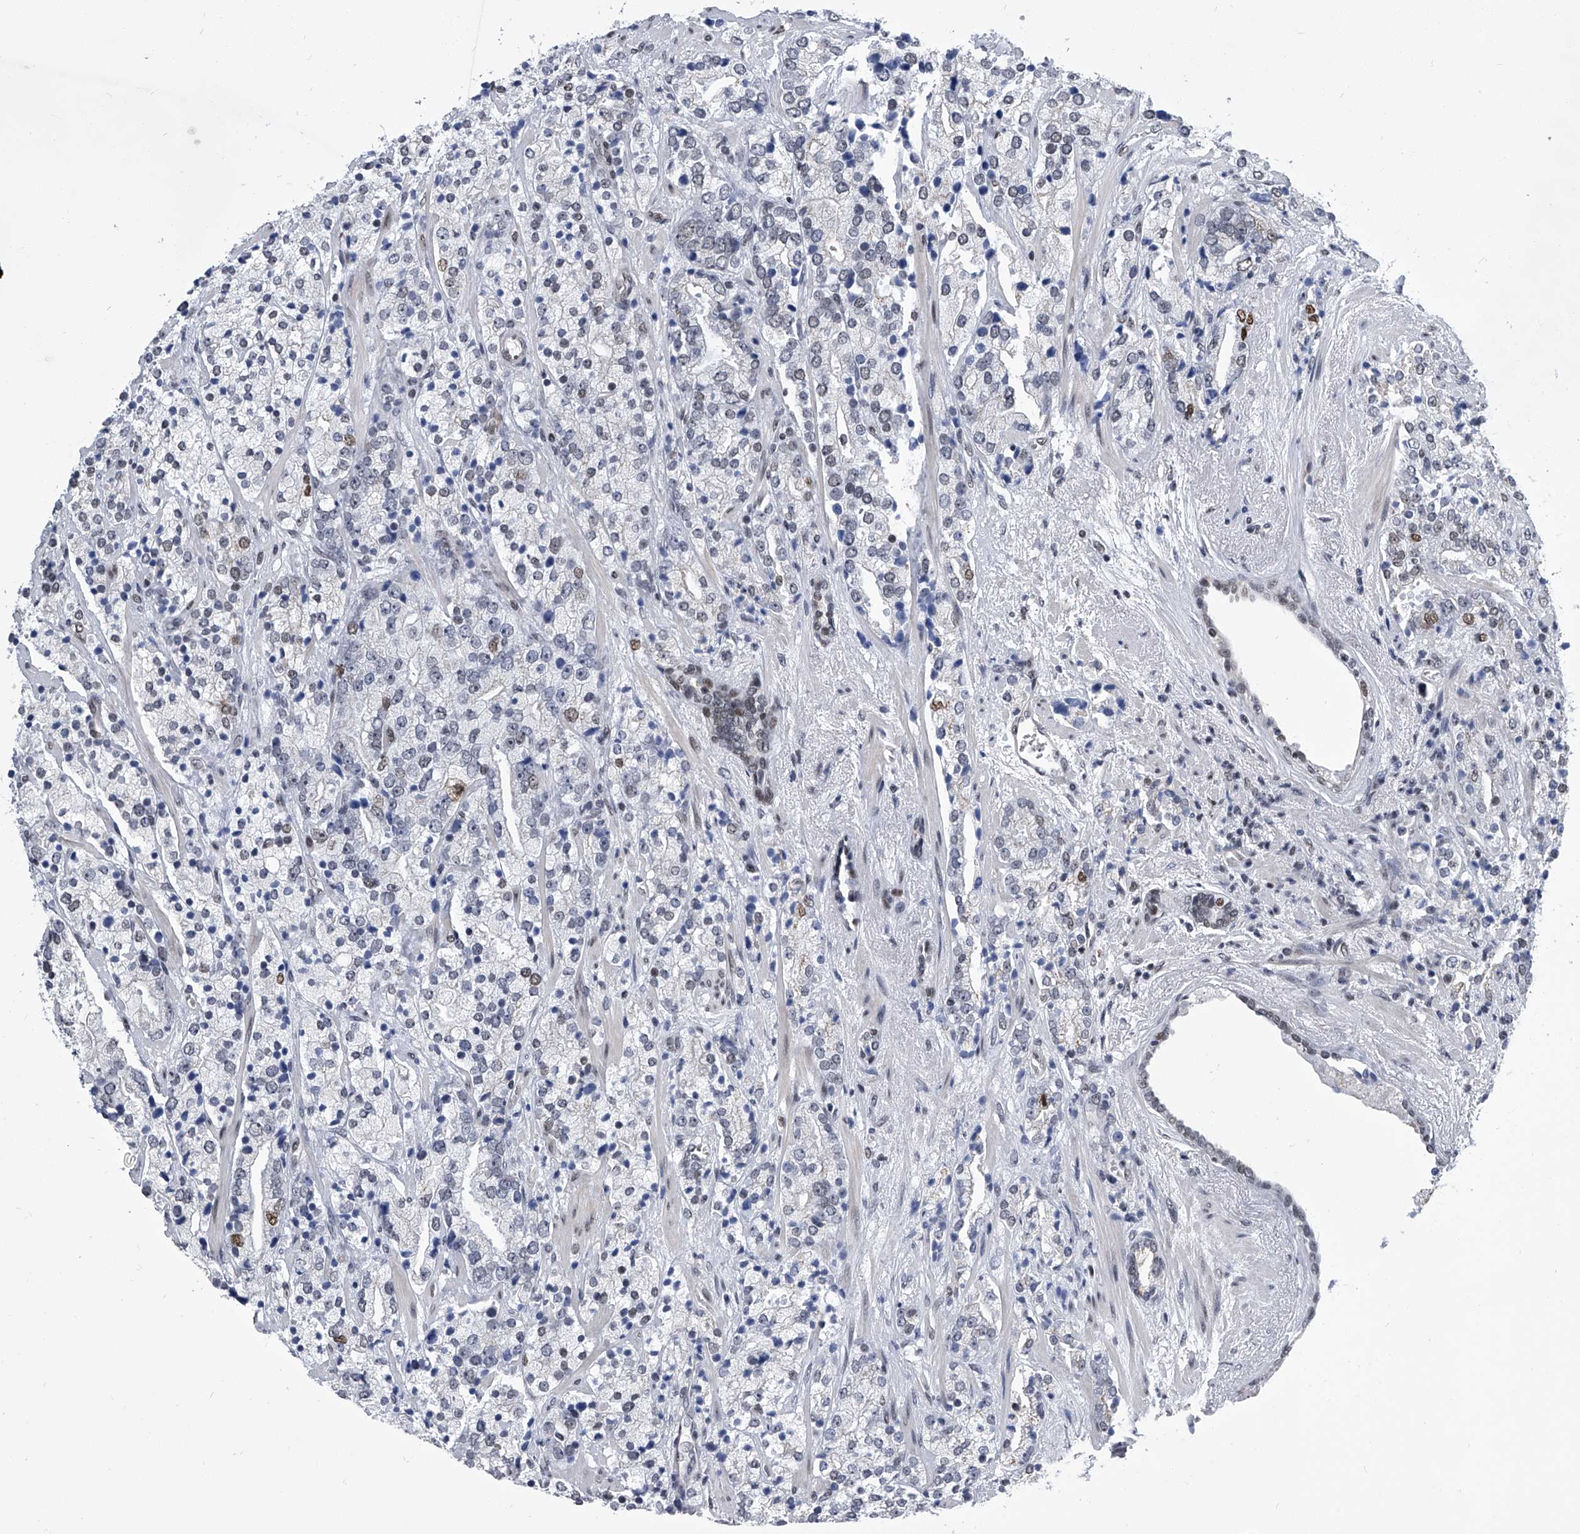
{"staining": {"intensity": "weak", "quantity": "<25%", "location": "nuclear"}, "tissue": "prostate cancer", "cell_type": "Tumor cells", "image_type": "cancer", "snomed": [{"axis": "morphology", "description": "Adenocarcinoma, High grade"}, {"axis": "topography", "description": "Prostate"}], "caption": "This is an IHC image of high-grade adenocarcinoma (prostate). There is no expression in tumor cells.", "gene": "SIM2", "patient": {"sex": "male", "age": 71}}